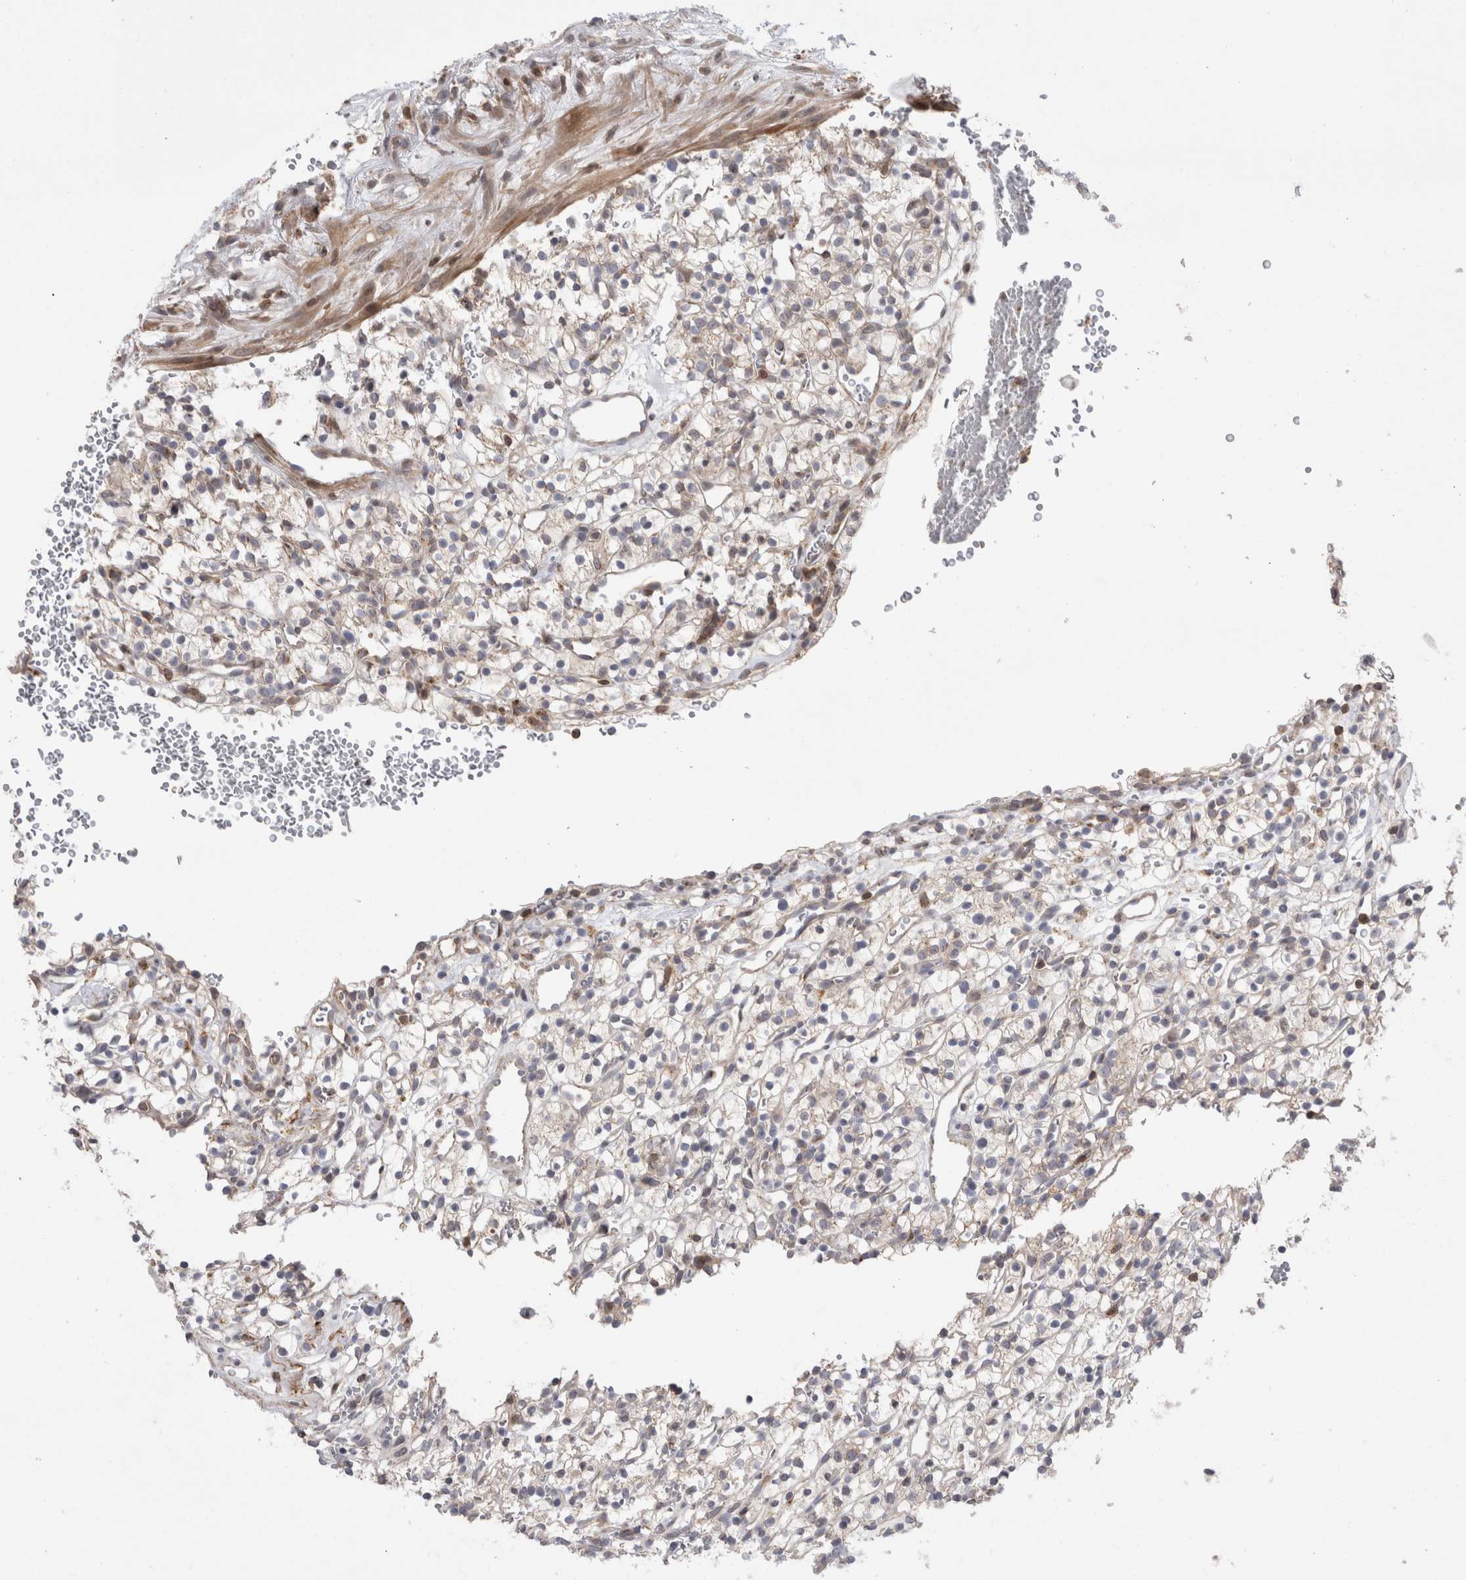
{"staining": {"intensity": "weak", "quantity": "<25%", "location": "cytoplasmic/membranous"}, "tissue": "renal cancer", "cell_type": "Tumor cells", "image_type": "cancer", "snomed": [{"axis": "morphology", "description": "Adenocarcinoma, NOS"}, {"axis": "topography", "description": "Kidney"}], "caption": "Histopathology image shows no significant protein staining in tumor cells of renal cancer.", "gene": "DARS2", "patient": {"sex": "female", "age": 57}}